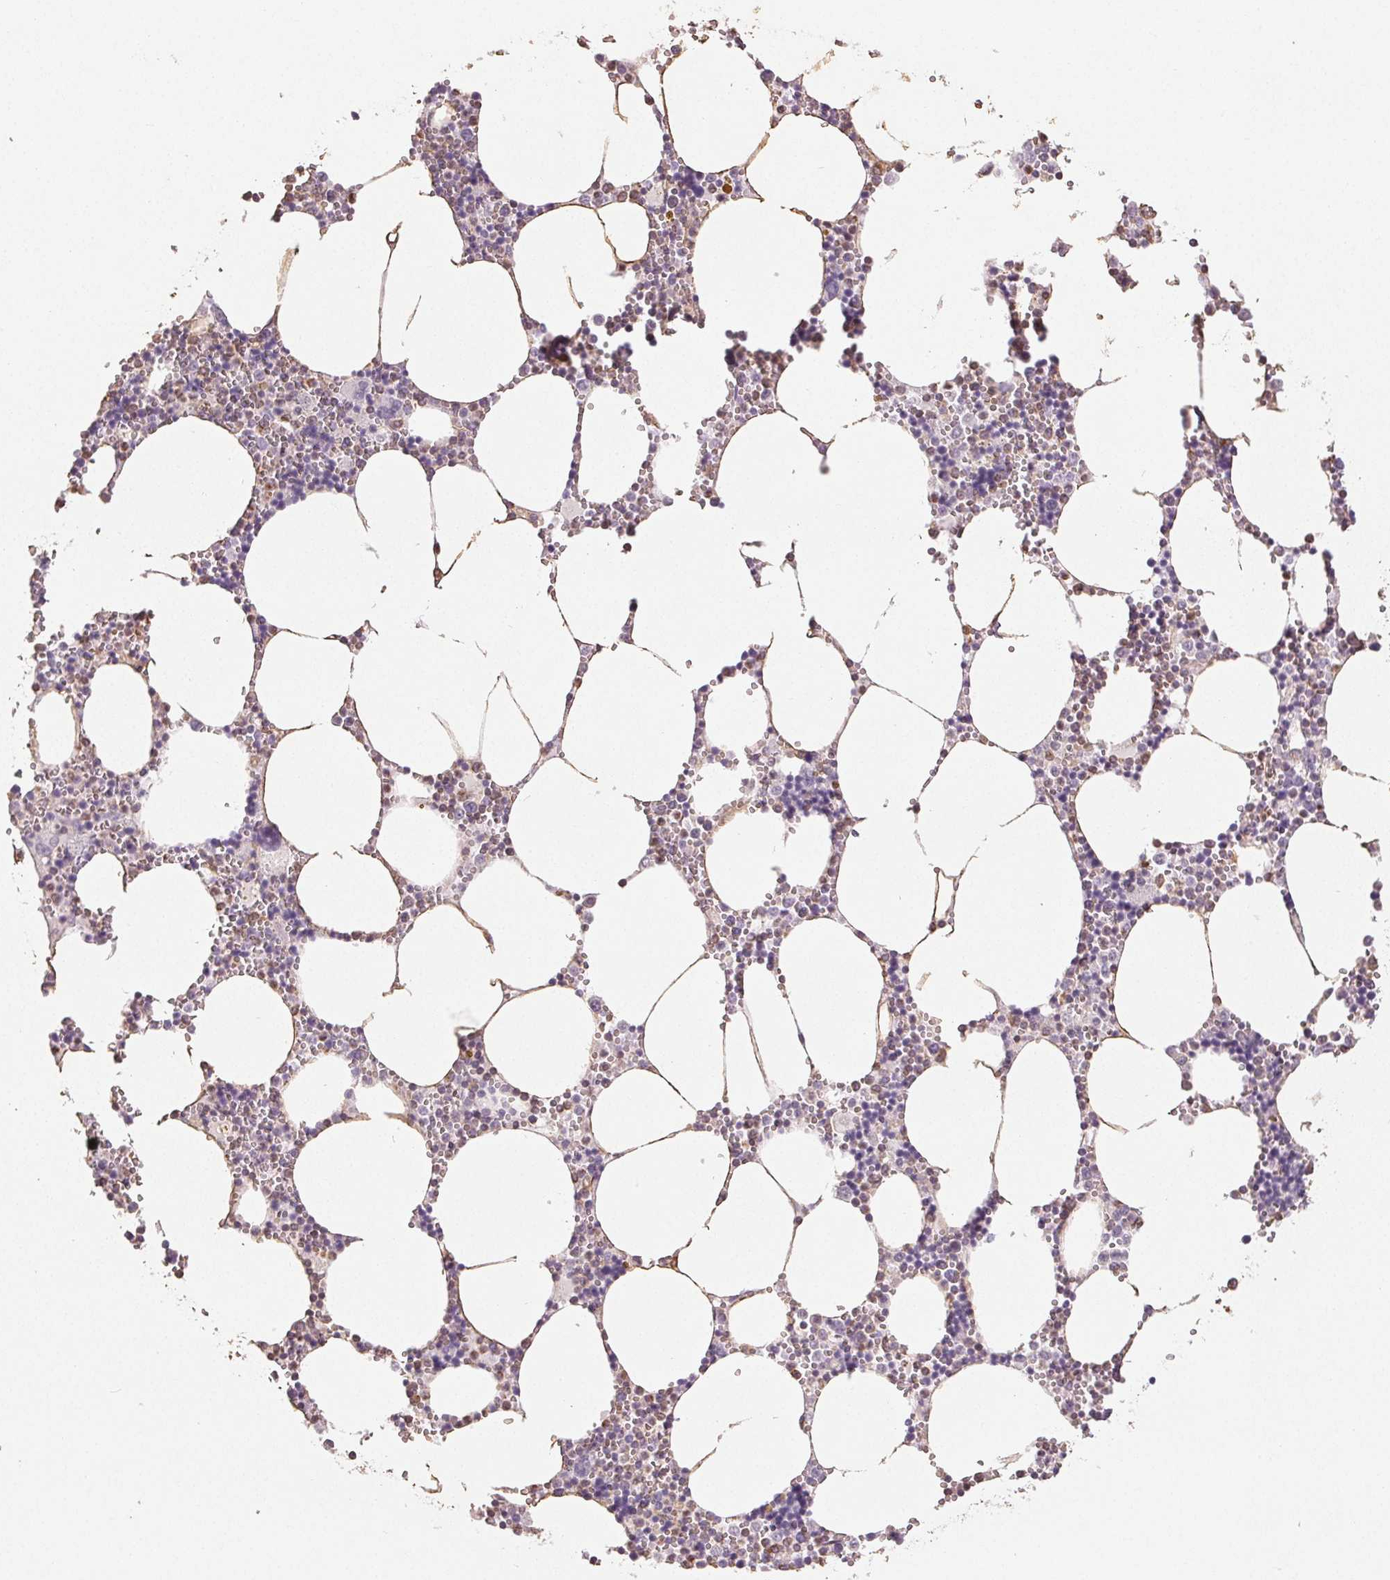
{"staining": {"intensity": "weak", "quantity": "<25%", "location": "cytoplasmic/membranous"}, "tissue": "bone marrow", "cell_type": "Hematopoietic cells", "image_type": "normal", "snomed": [{"axis": "morphology", "description": "Normal tissue, NOS"}, {"axis": "topography", "description": "Bone marrow"}], "caption": "Micrograph shows no significant protein staining in hematopoietic cells of benign bone marrow.", "gene": "COL7A1", "patient": {"sex": "male", "age": 54}}